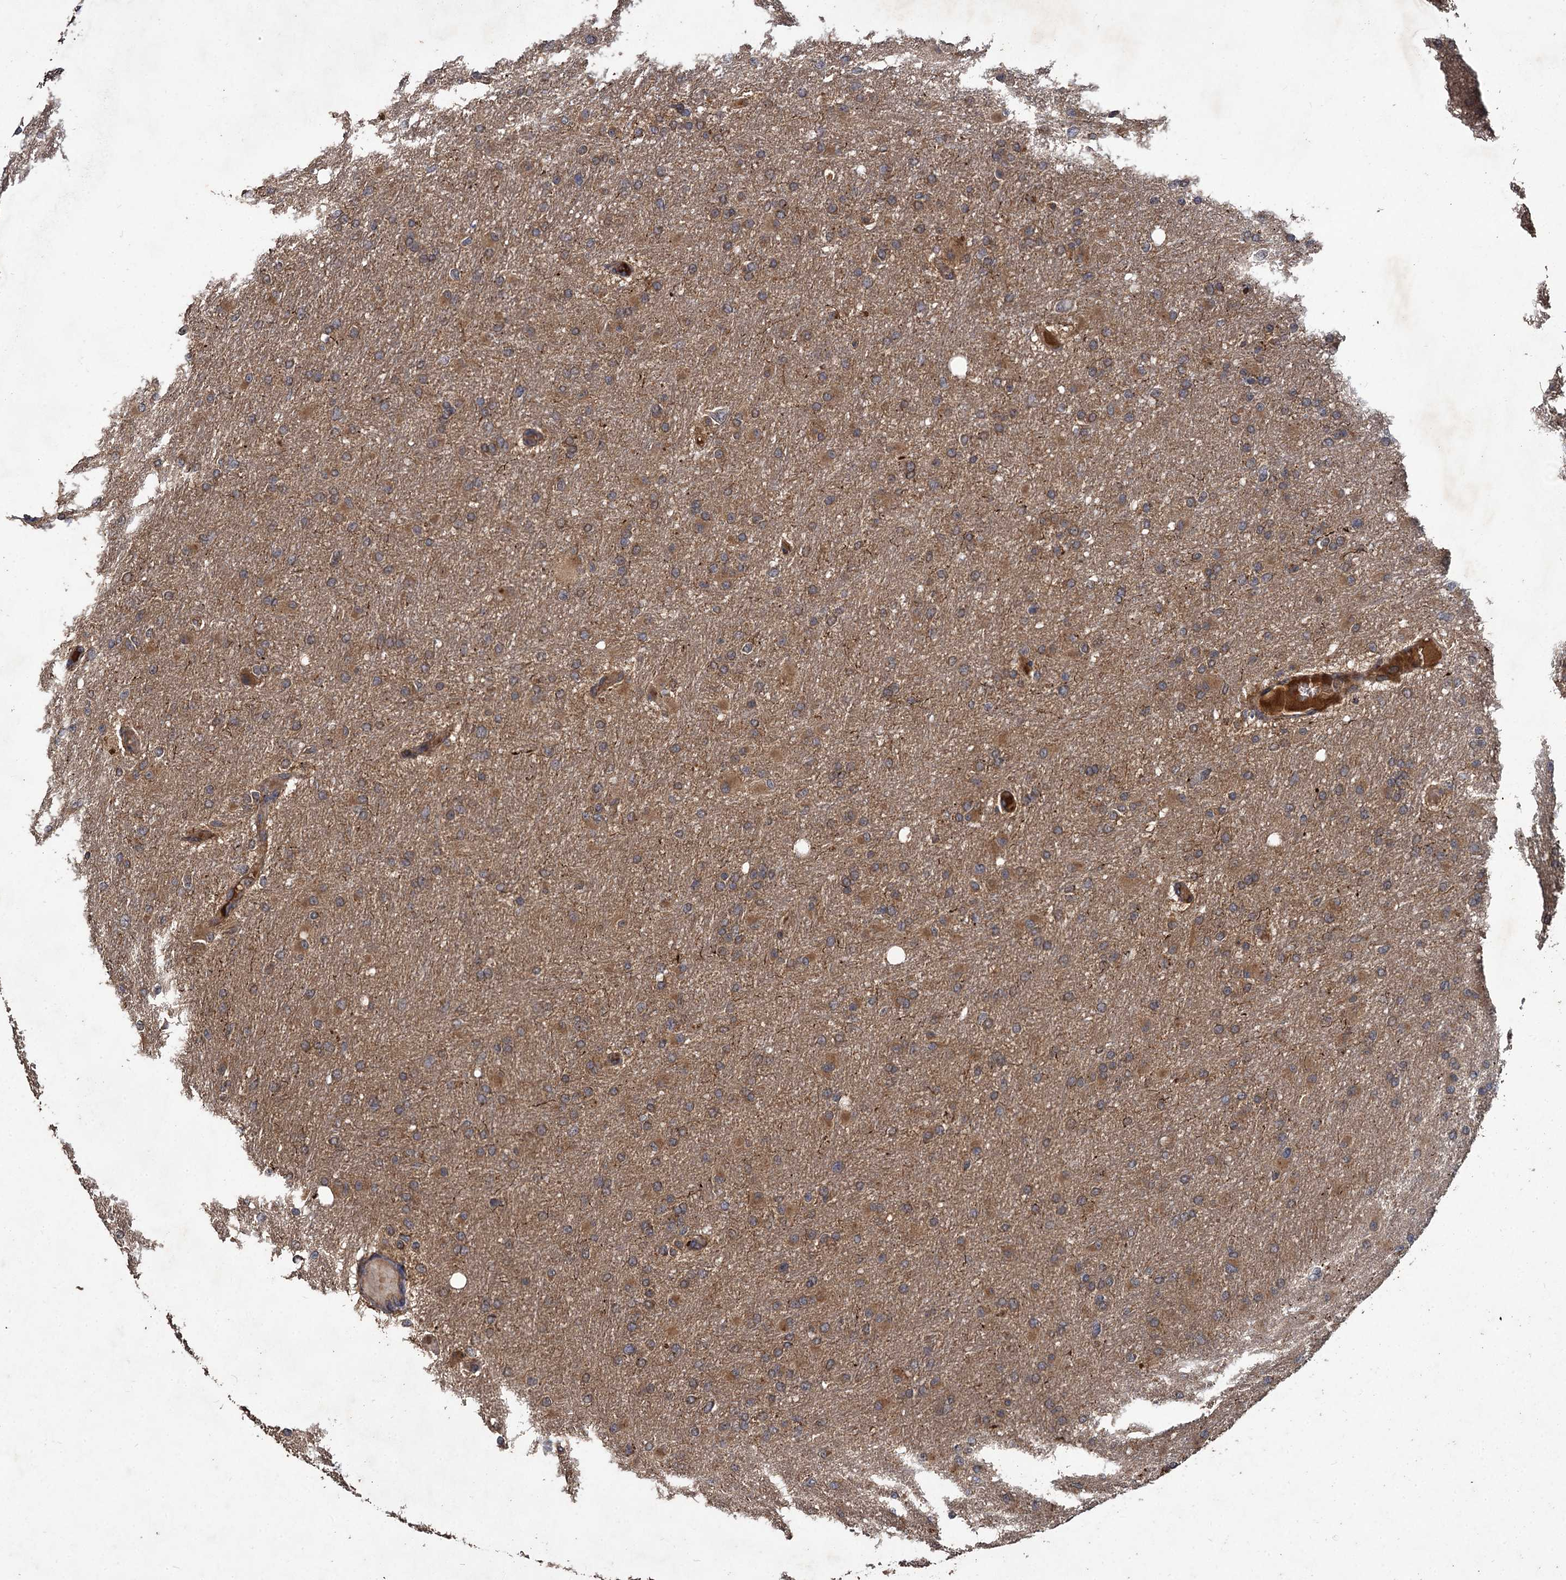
{"staining": {"intensity": "weak", "quantity": "25%-75%", "location": "cytoplasmic/membranous"}, "tissue": "glioma", "cell_type": "Tumor cells", "image_type": "cancer", "snomed": [{"axis": "morphology", "description": "Glioma, malignant, High grade"}, {"axis": "topography", "description": "Cerebral cortex"}], "caption": "Glioma stained with DAB (3,3'-diaminobenzidine) immunohistochemistry (IHC) reveals low levels of weak cytoplasmic/membranous positivity in about 25%-75% of tumor cells.", "gene": "GCLC", "patient": {"sex": "female", "age": 36}}